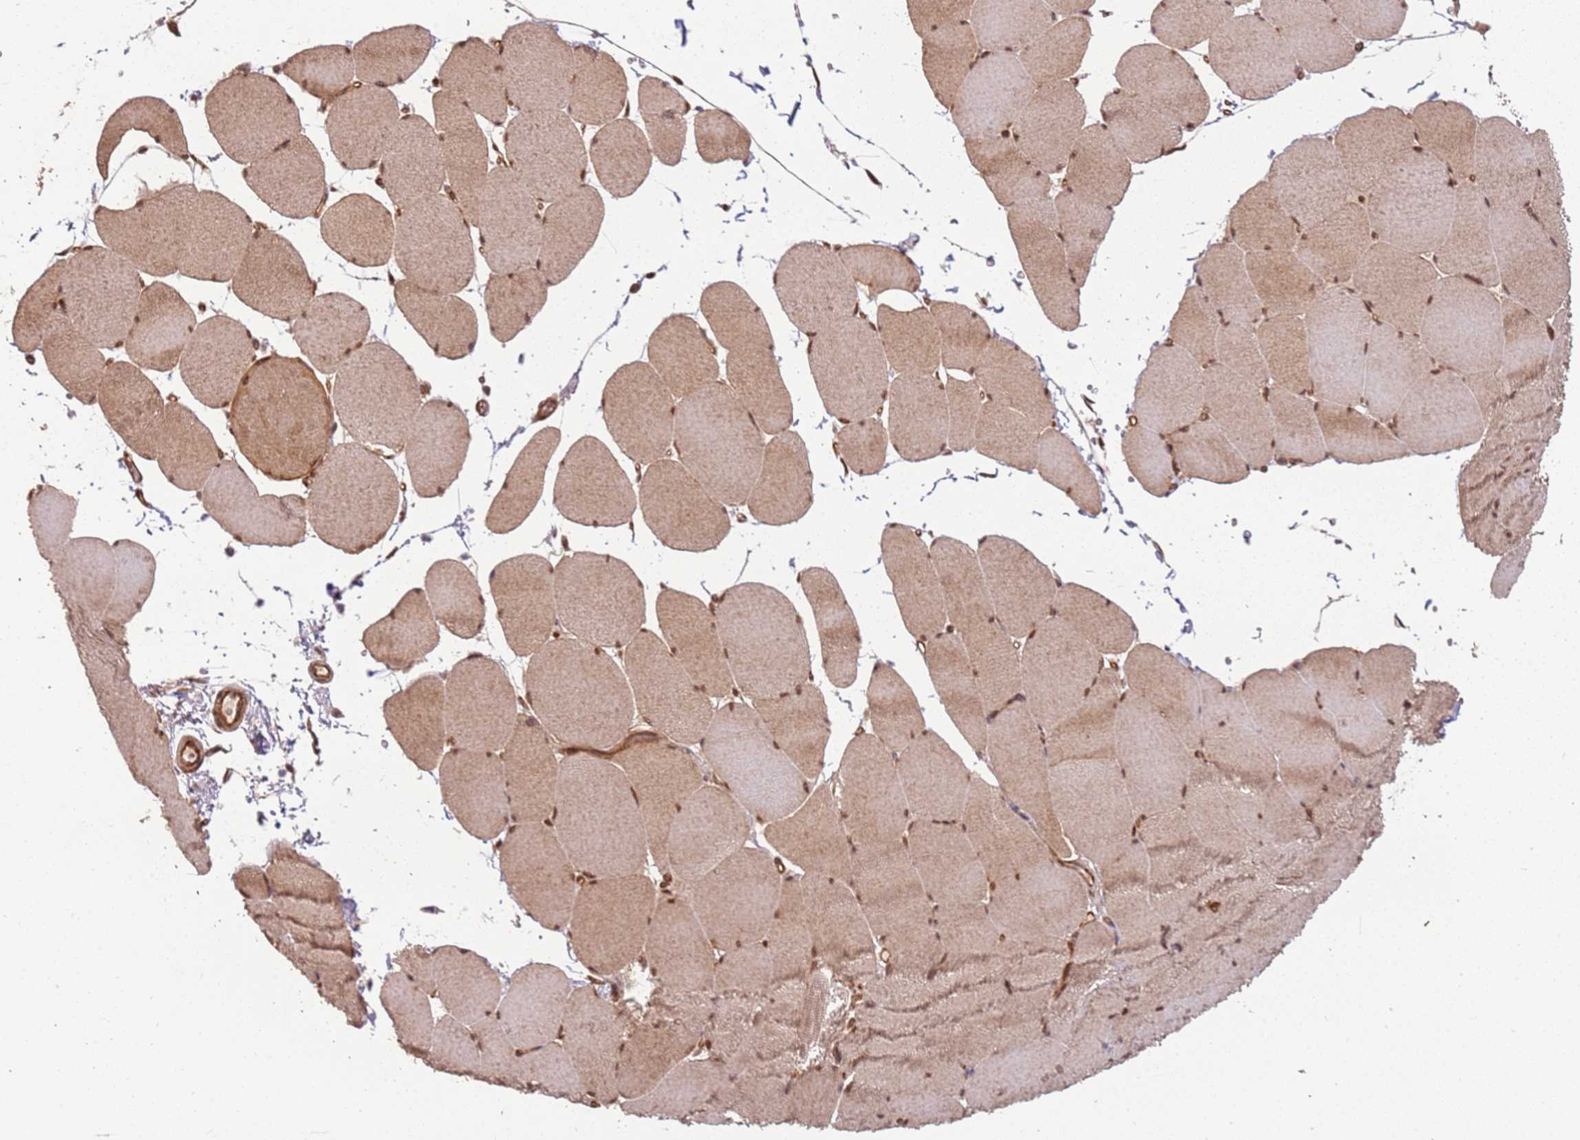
{"staining": {"intensity": "moderate", "quantity": ">75%", "location": "nuclear"}, "tissue": "skeletal muscle", "cell_type": "Myocytes", "image_type": "normal", "snomed": [{"axis": "morphology", "description": "Normal tissue, NOS"}, {"axis": "topography", "description": "Skeletal muscle"}, {"axis": "topography", "description": "Head-Neck"}], "caption": "Normal skeletal muscle demonstrates moderate nuclear staining in about >75% of myocytes, visualized by immunohistochemistry.", "gene": "POLR3H", "patient": {"sex": "male", "age": 66}}